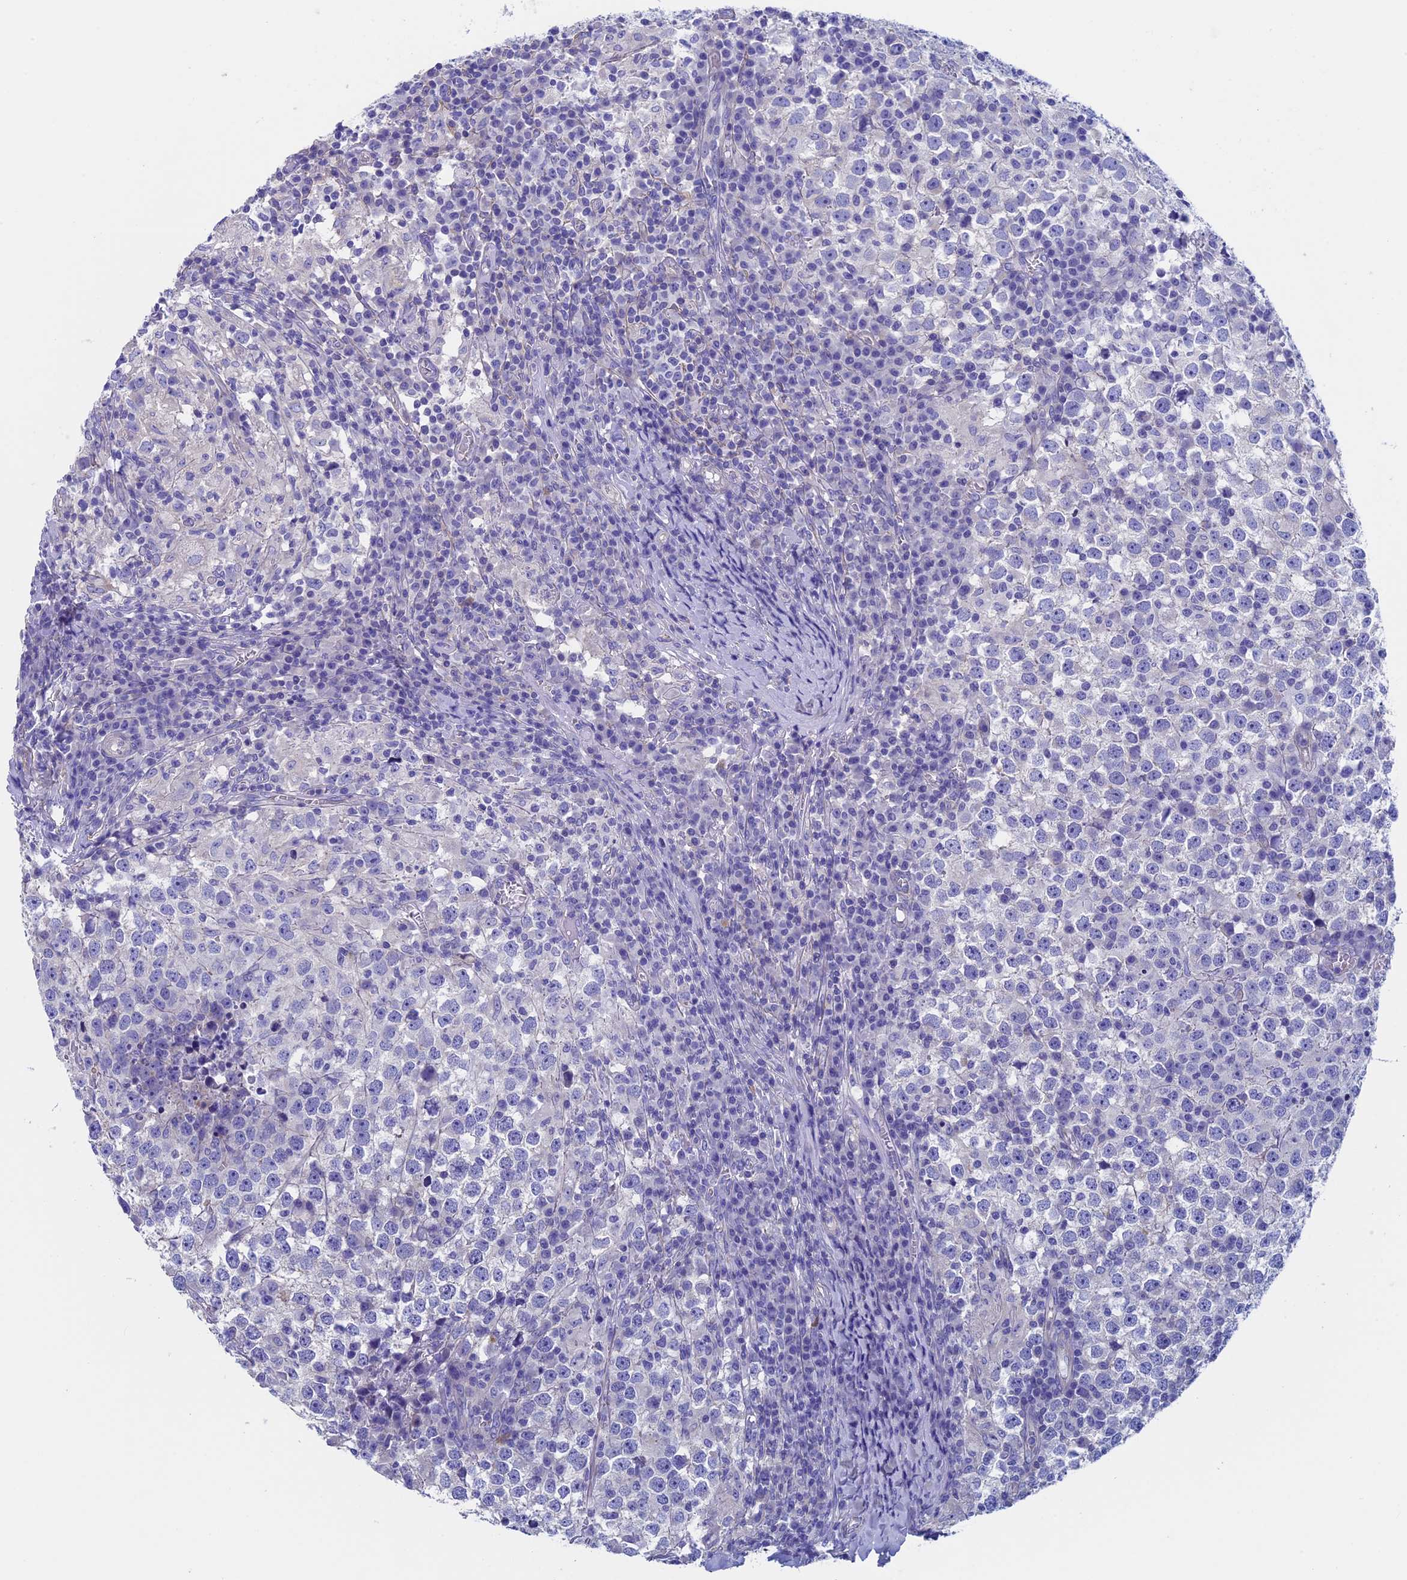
{"staining": {"intensity": "negative", "quantity": "none", "location": "none"}, "tissue": "testis cancer", "cell_type": "Tumor cells", "image_type": "cancer", "snomed": [{"axis": "morphology", "description": "Seminoma, NOS"}, {"axis": "topography", "description": "Testis"}], "caption": "Histopathology image shows no significant protein expression in tumor cells of testis cancer (seminoma).", "gene": "ADH7", "patient": {"sex": "male", "age": 65}}